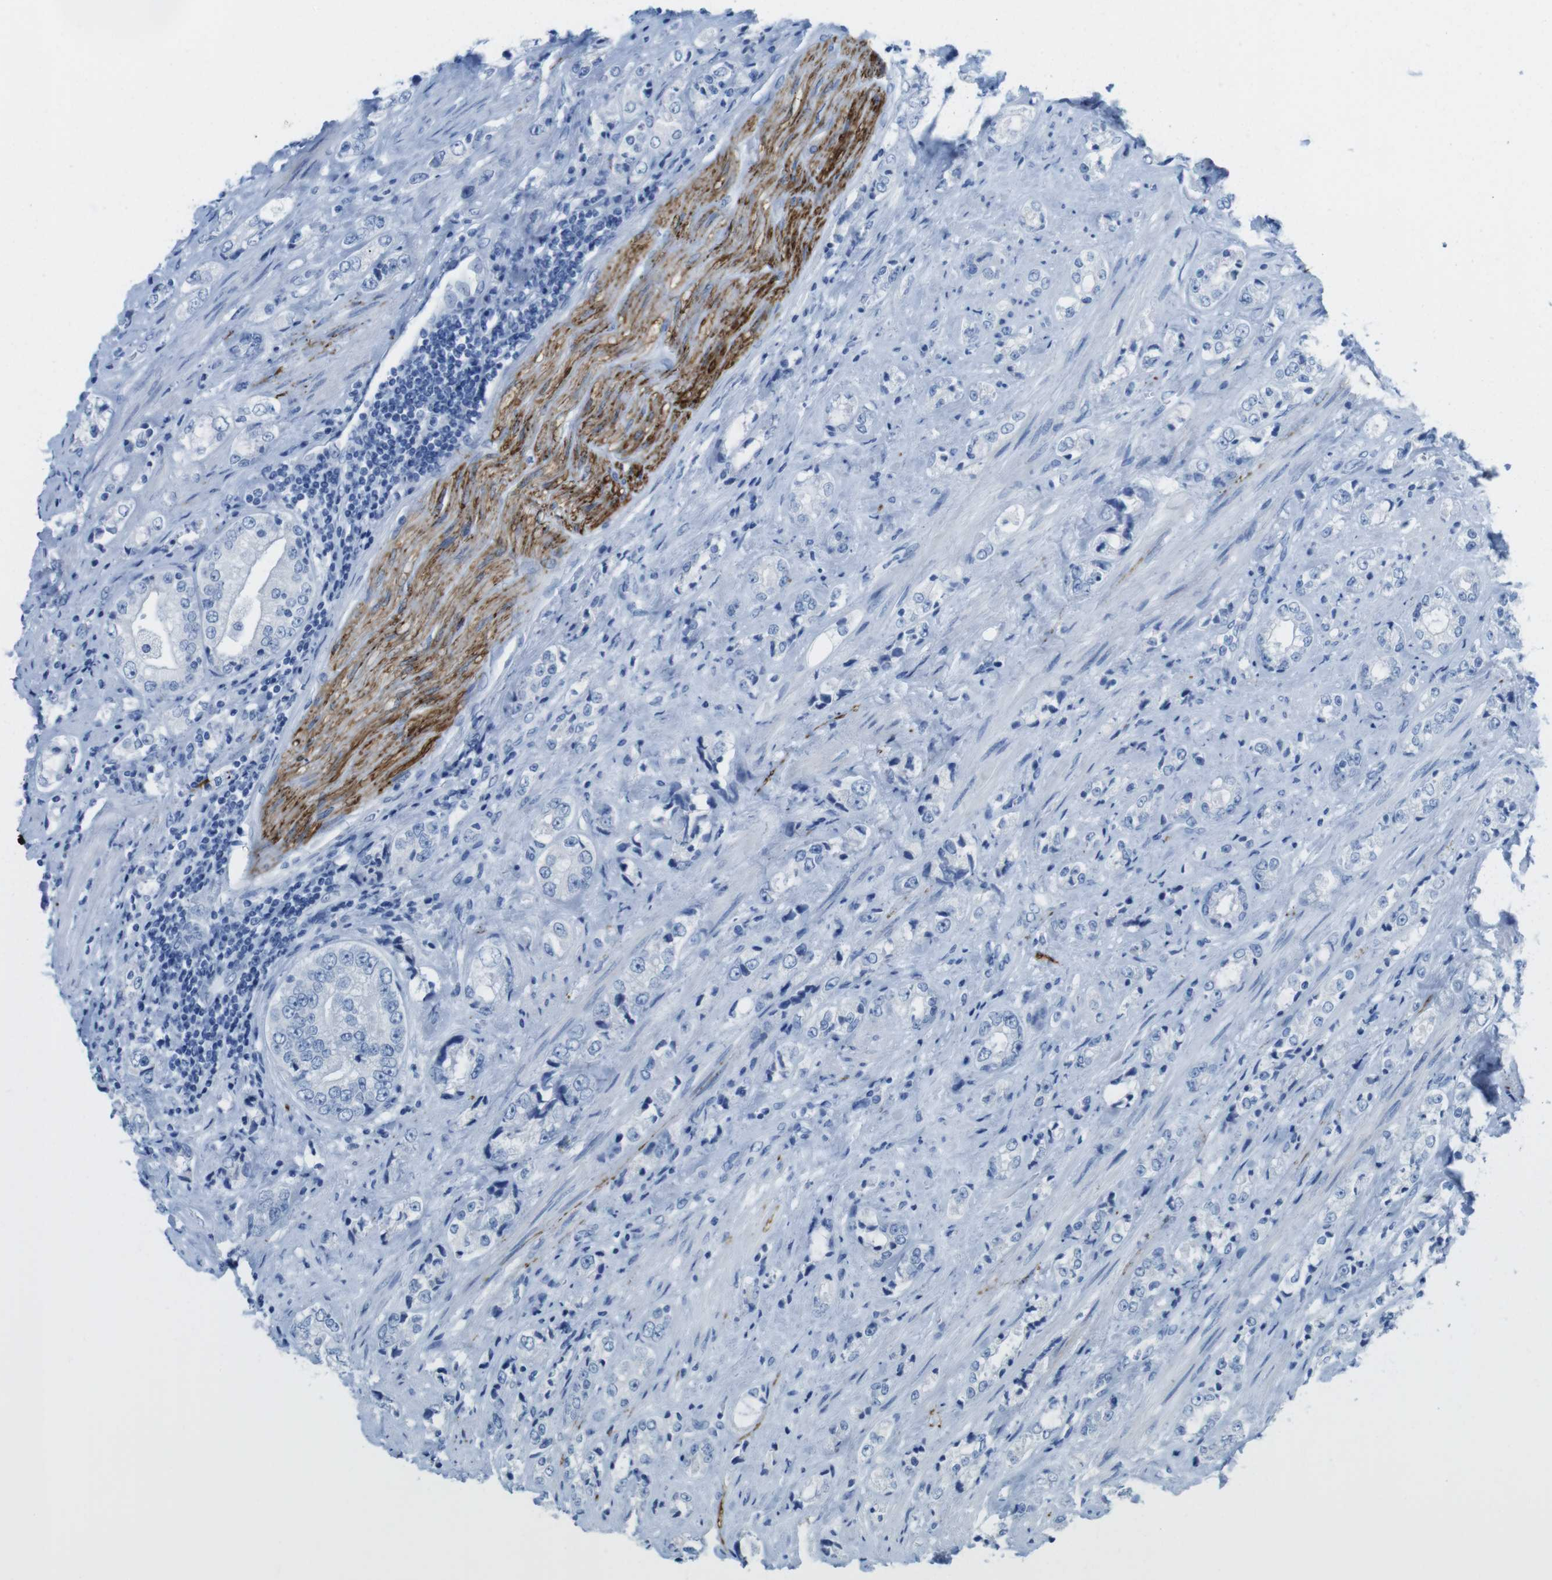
{"staining": {"intensity": "negative", "quantity": "none", "location": "none"}, "tissue": "prostate cancer", "cell_type": "Tumor cells", "image_type": "cancer", "snomed": [{"axis": "morphology", "description": "Adenocarcinoma, High grade"}, {"axis": "topography", "description": "Prostate"}], "caption": "The histopathology image demonstrates no staining of tumor cells in prostate adenocarcinoma (high-grade). (Immunohistochemistry (ihc), brightfield microscopy, high magnification).", "gene": "GAP43", "patient": {"sex": "male", "age": 61}}